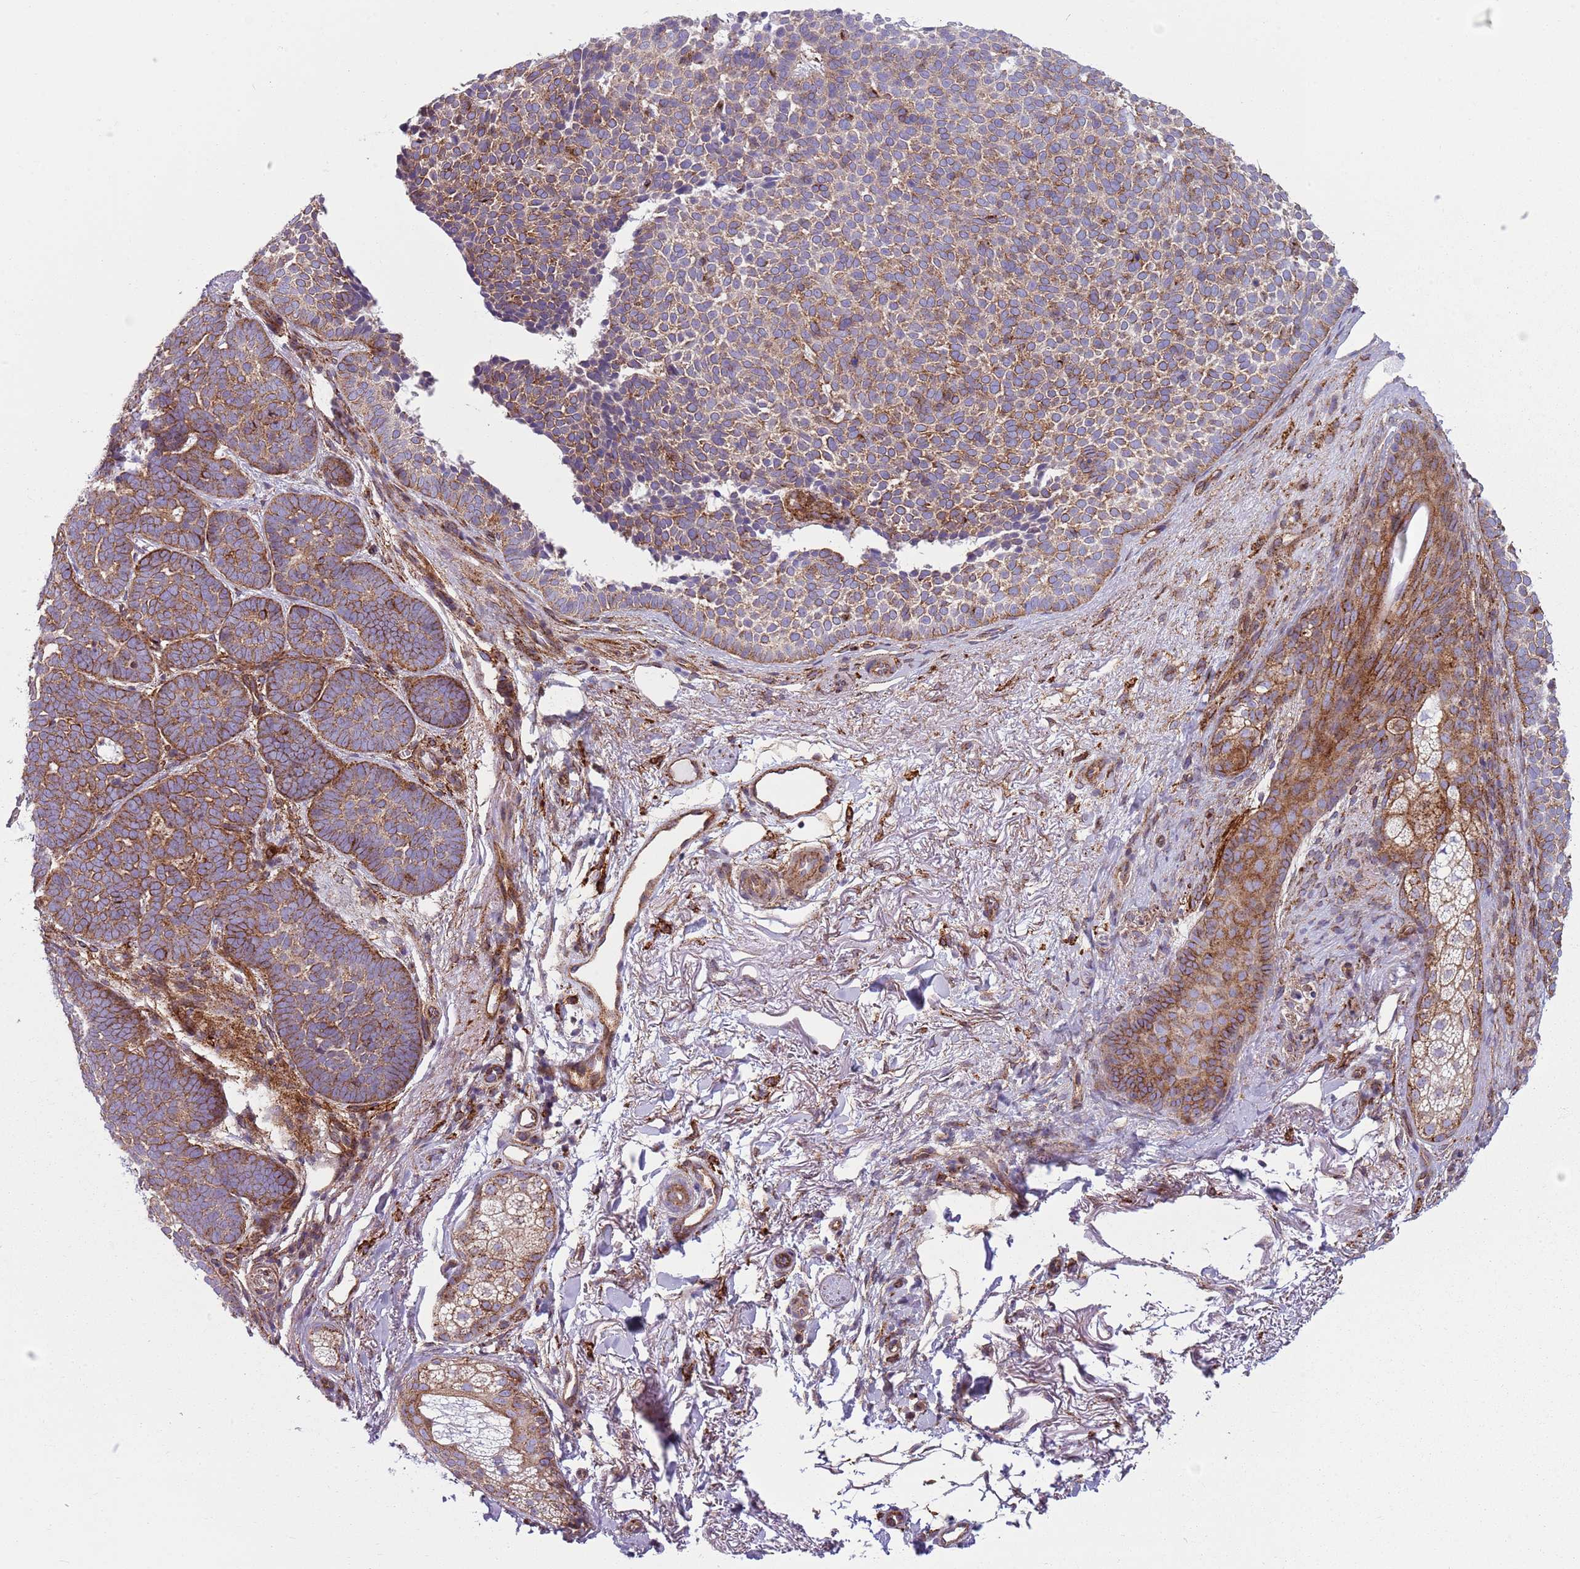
{"staining": {"intensity": "moderate", "quantity": ">75%", "location": "cytoplasmic/membranous"}, "tissue": "skin cancer", "cell_type": "Tumor cells", "image_type": "cancer", "snomed": [{"axis": "morphology", "description": "Basal cell carcinoma"}, {"axis": "topography", "description": "Skin"}], "caption": "DAB (3,3'-diaminobenzidine) immunohistochemical staining of human skin cancer (basal cell carcinoma) exhibits moderate cytoplasmic/membranous protein expression in about >75% of tumor cells.", "gene": "SNX1", "patient": {"sex": "female", "age": 77}}